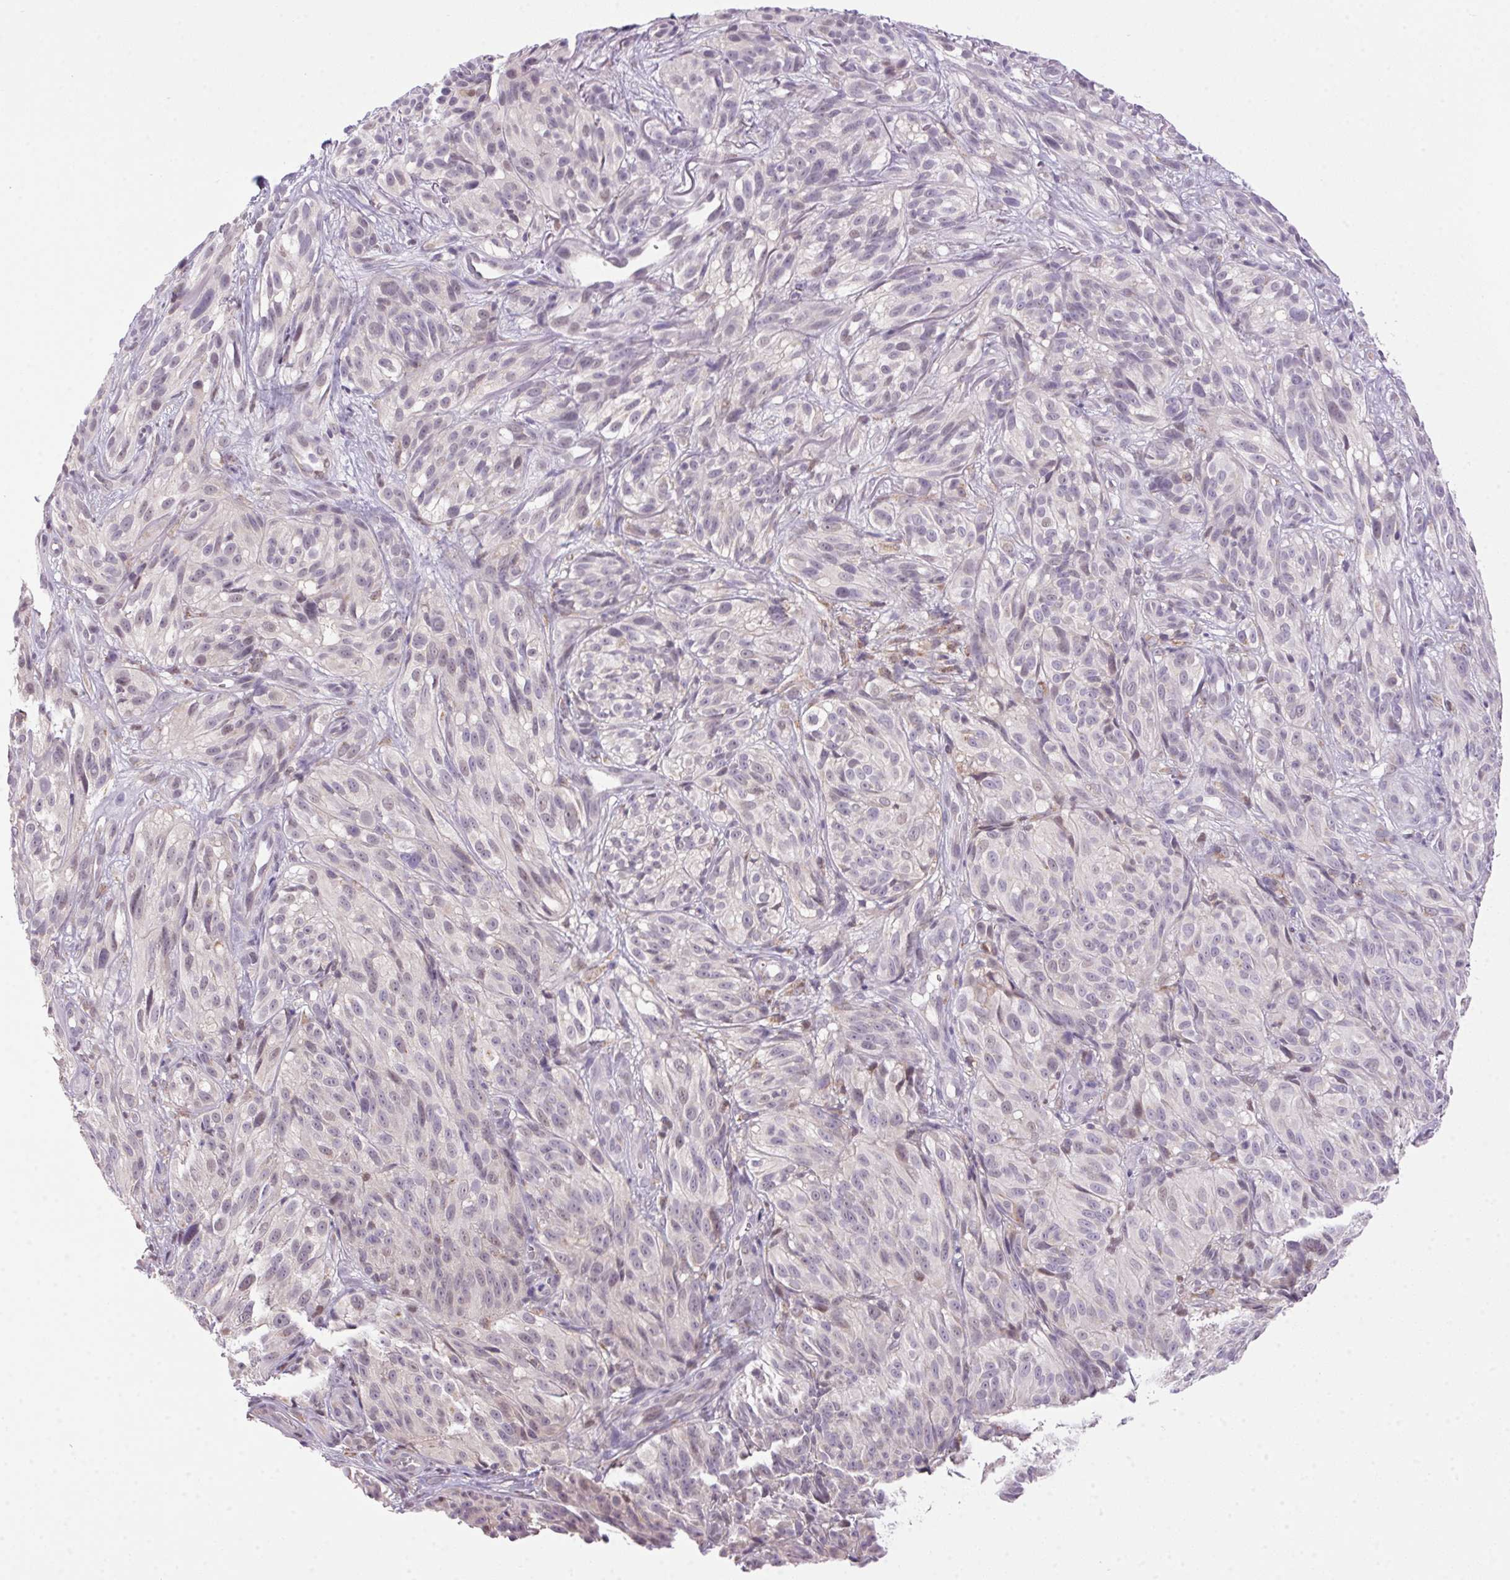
{"staining": {"intensity": "negative", "quantity": "none", "location": "none"}, "tissue": "melanoma", "cell_type": "Tumor cells", "image_type": "cancer", "snomed": [{"axis": "morphology", "description": "Malignant melanoma, NOS"}, {"axis": "topography", "description": "Skin"}], "caption": "Malignant melanoma was stained to show a protein in brown. There is no significant staining in tumor cells.", "gene": "AKR1E2", "patient": {"sex": "female", "age": 85}}